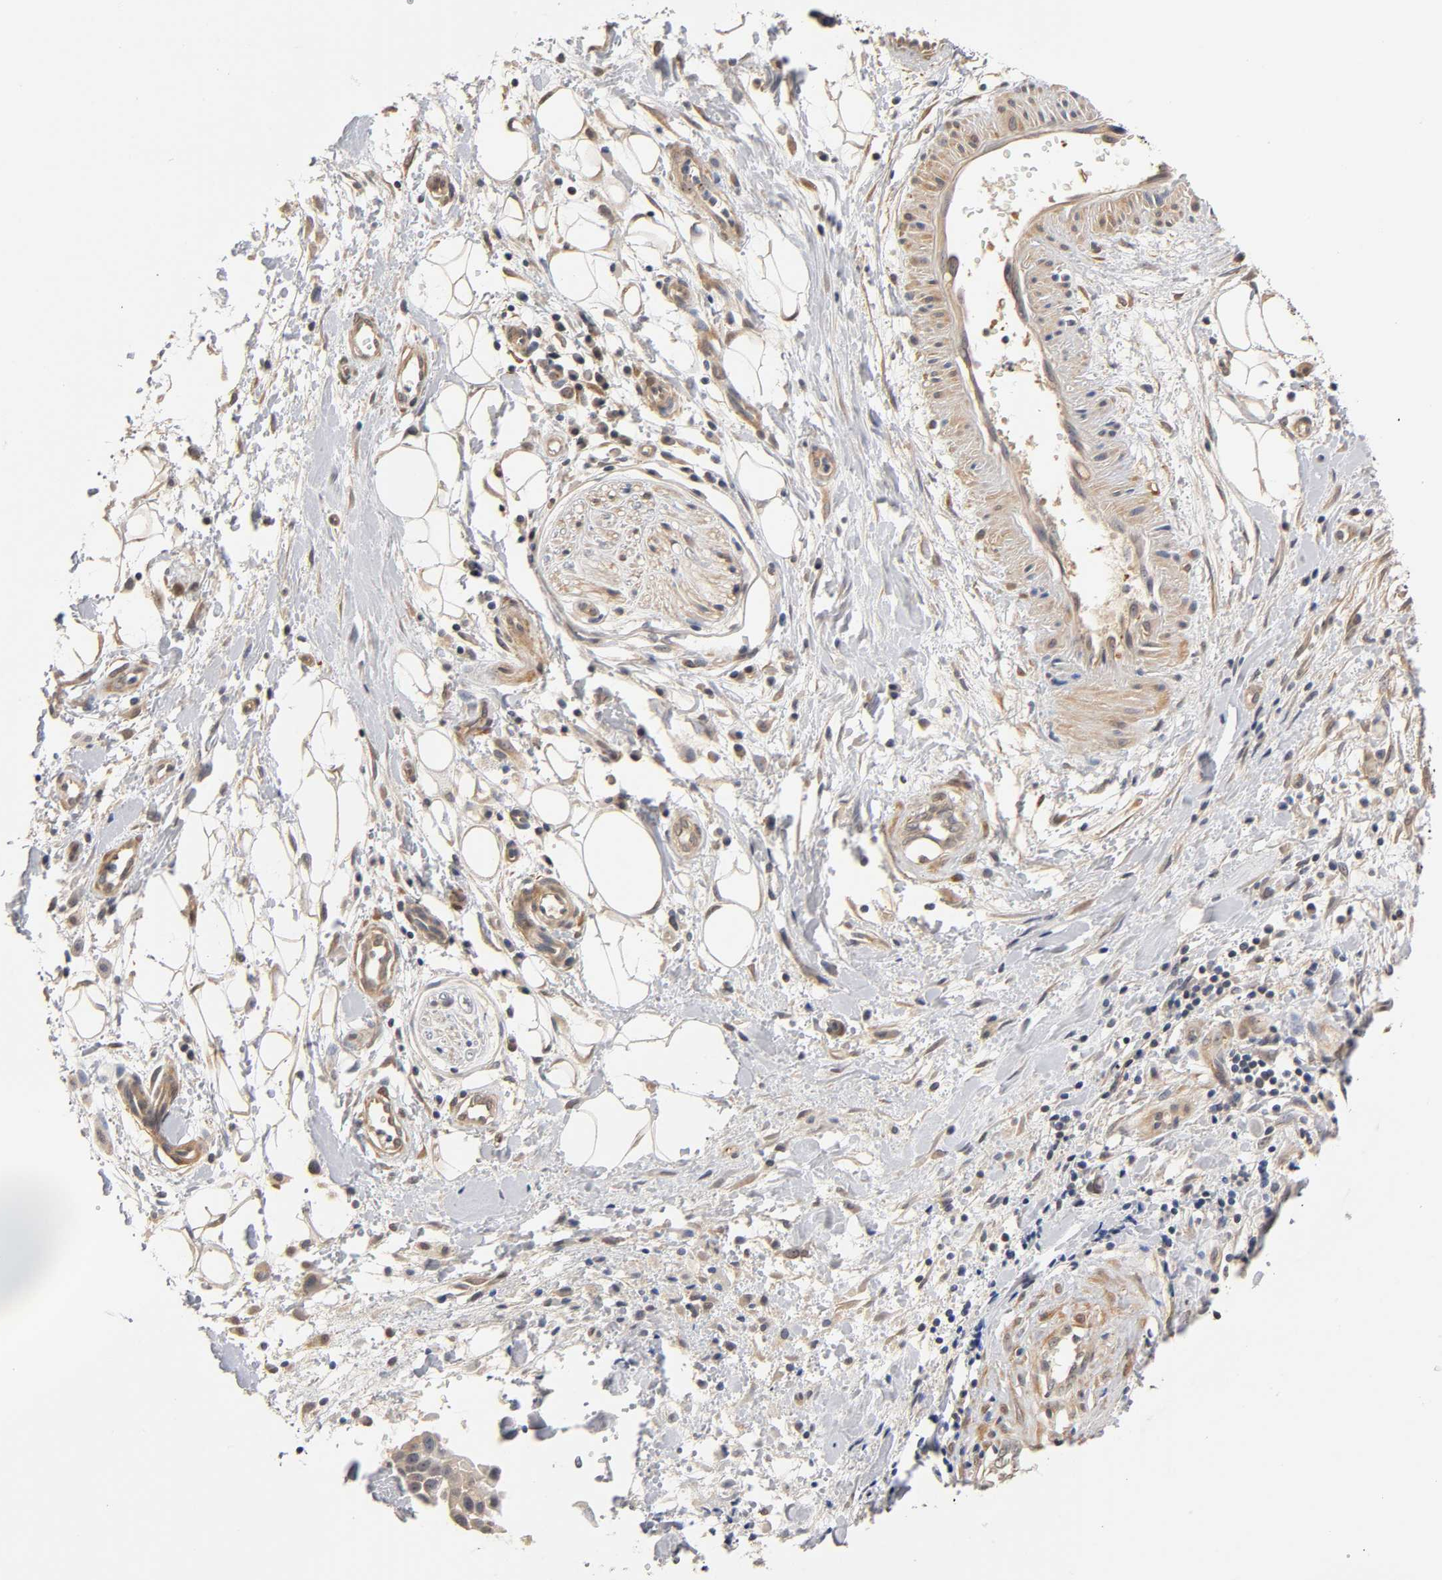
{"staining": {"intensity": "negative", "quantity": "none", "location": "none"}, "tissue": "pancreatic cancer", "cell_type": "Tumor cells", "image_type": "cancer", "snomed": [{"axis": "morphology", "description": "Adenocarcinoma, NOS"}, {"axis": "topography", "description": "Pancreas"}], "caption": "The image reveals no staining of tumor cells in pancreatic cancer.", "gene": "PDE5A", "patient": {"sex": "female", "age": 60}}